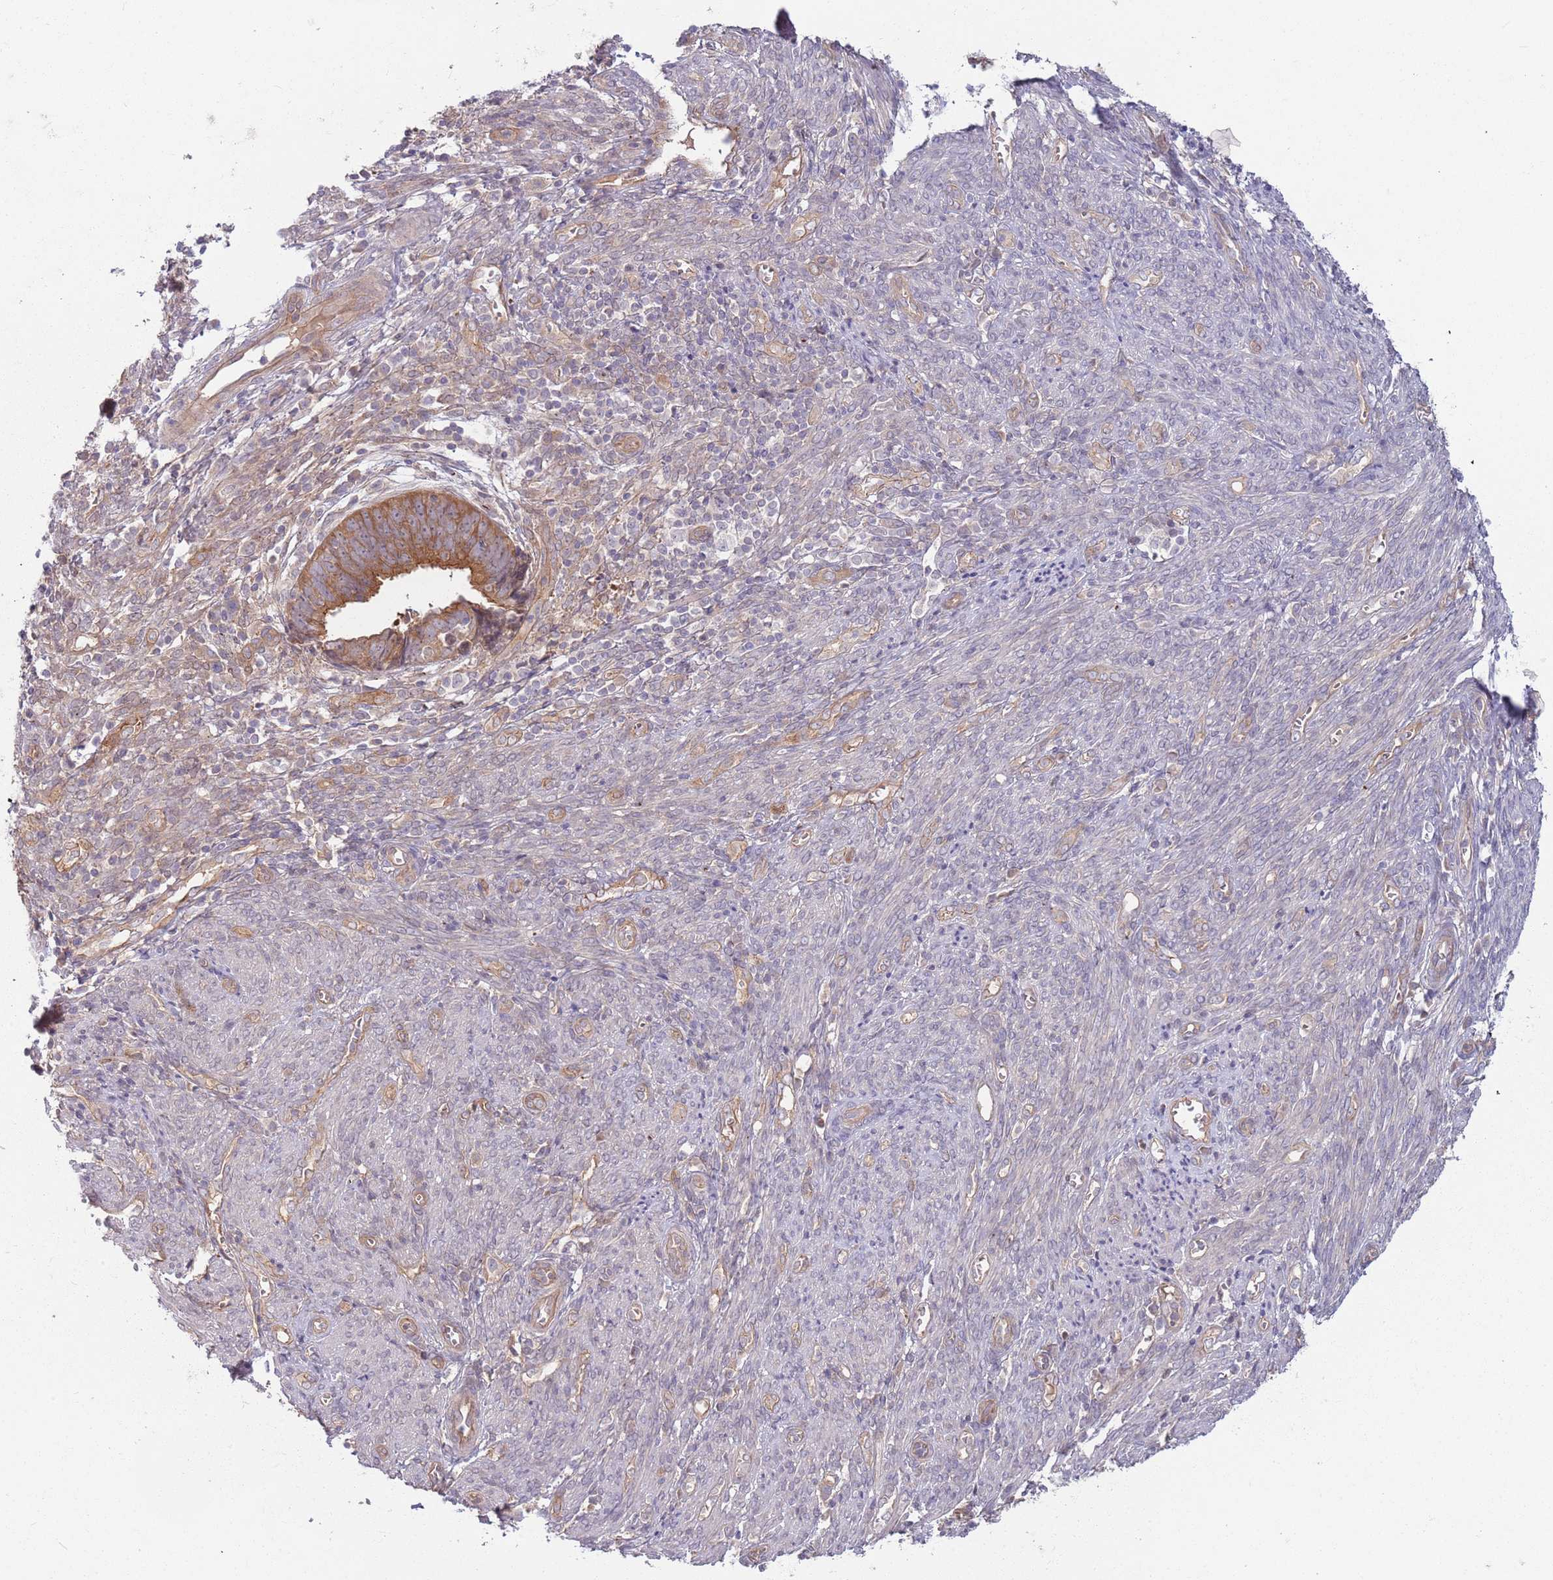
{"staining": {"intensity": "strong", "quantity": ">75%", "location": "cytoplasmic/membranous"}, "tissue": "endometrial cancer", "cell_type": "Tumor cells", "image_type": "cancer", "snomed": [{"axis": "morphology", "description": "Adenocarcinoma, NOS"}, {"axis": "topography", "description": "Endometrium"}], "caption": "Adenocarcinoma (endometrial) stained for a protein shows strong cytoplasmic/membranous positivity in tumor cells.", "gene": "SAV1", "patient": {"sex": "female", "age": 75}}